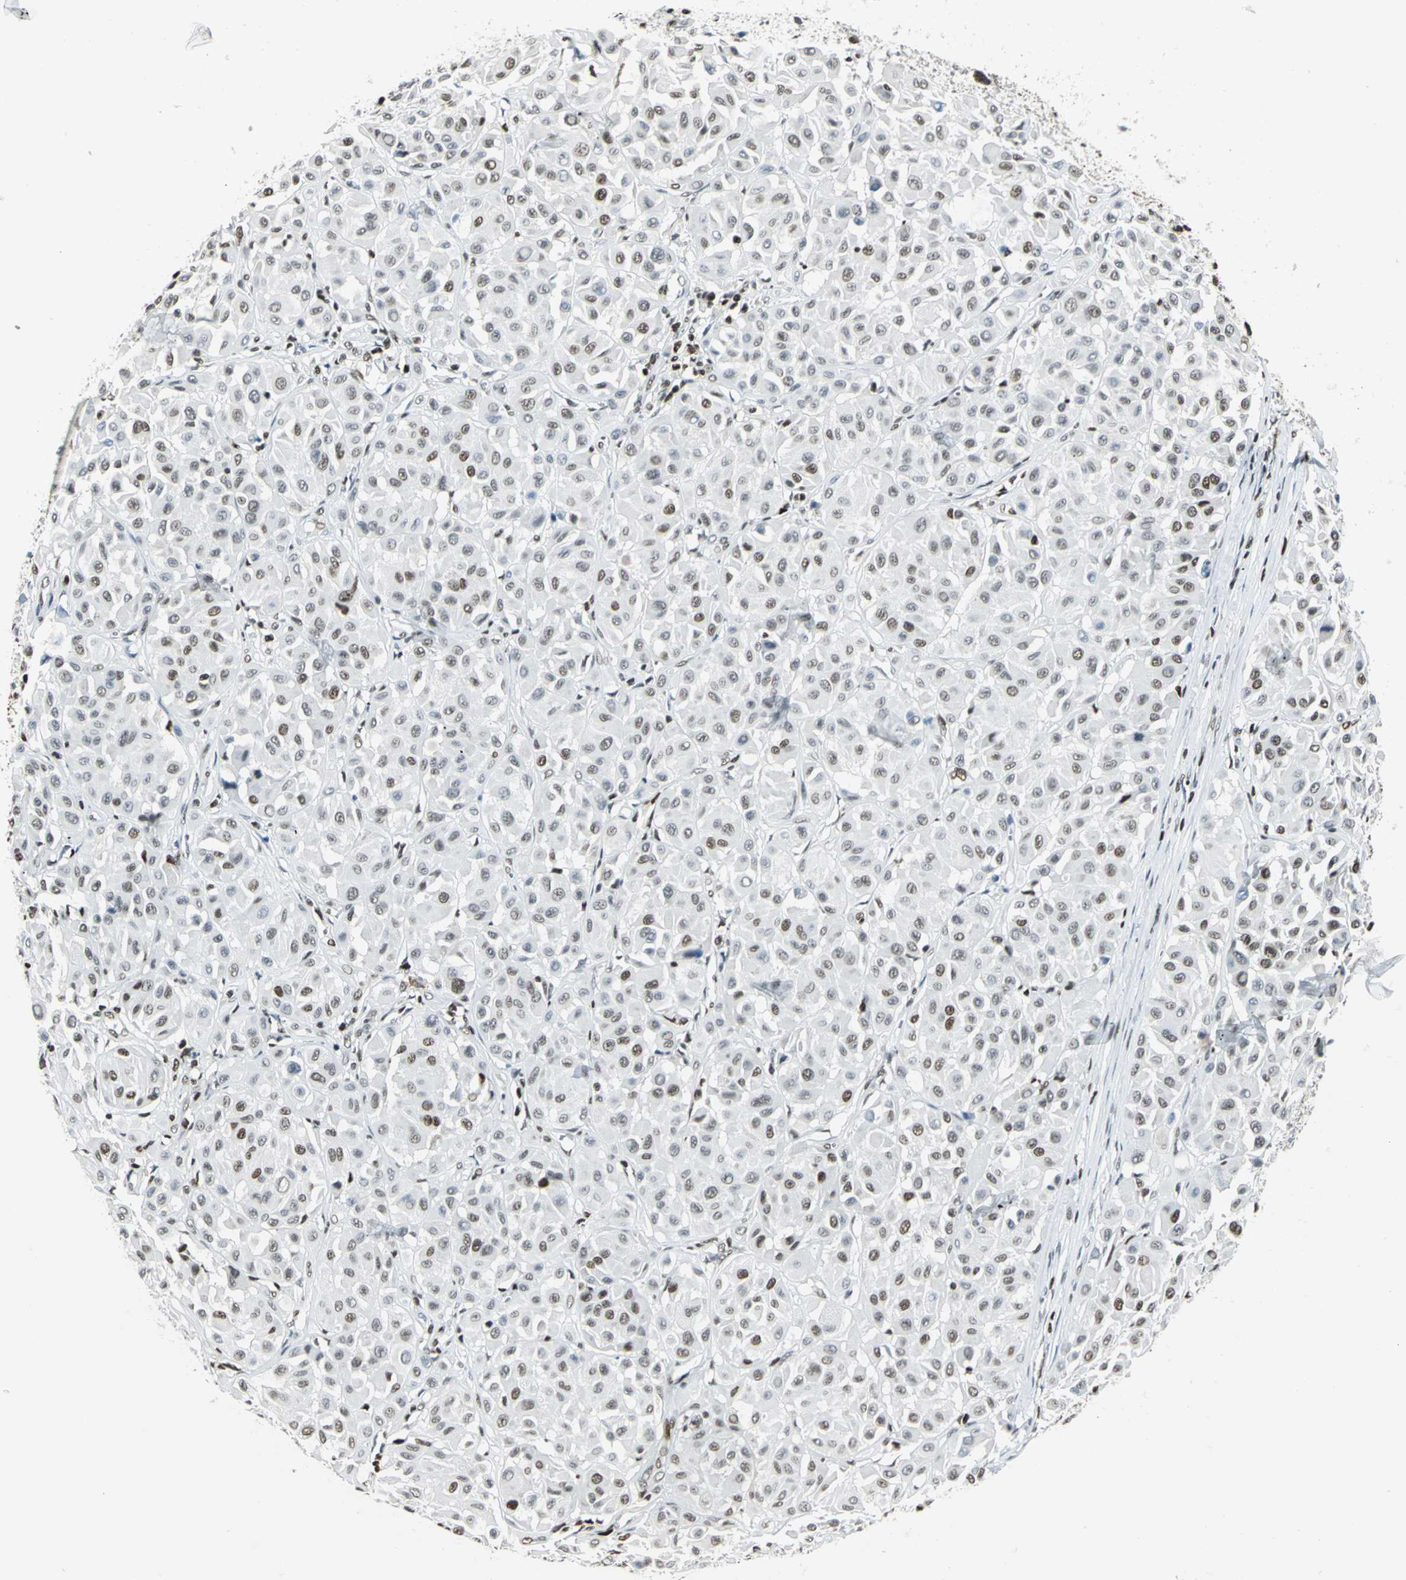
{"staining": {"intensity": "strong", "quantity": "25%-75%", "location": "nuclear"}, "tissue": "melanoma", "cell_type": "Tumor cells", "image_type": "cancer", "snomed": [{"axis": "morphology", "description": "Malignant melanoma, Metastatic site"}, {"axis": "topography", "description": "Soft tissue"}], "caption": "IHC (DAB) staining of melanoma displays strong nuclear protein positivity in about 25%-75% of tumor cells.", "gene": "HNRNPD", "patient": {"sex": "male", "age": 41}}